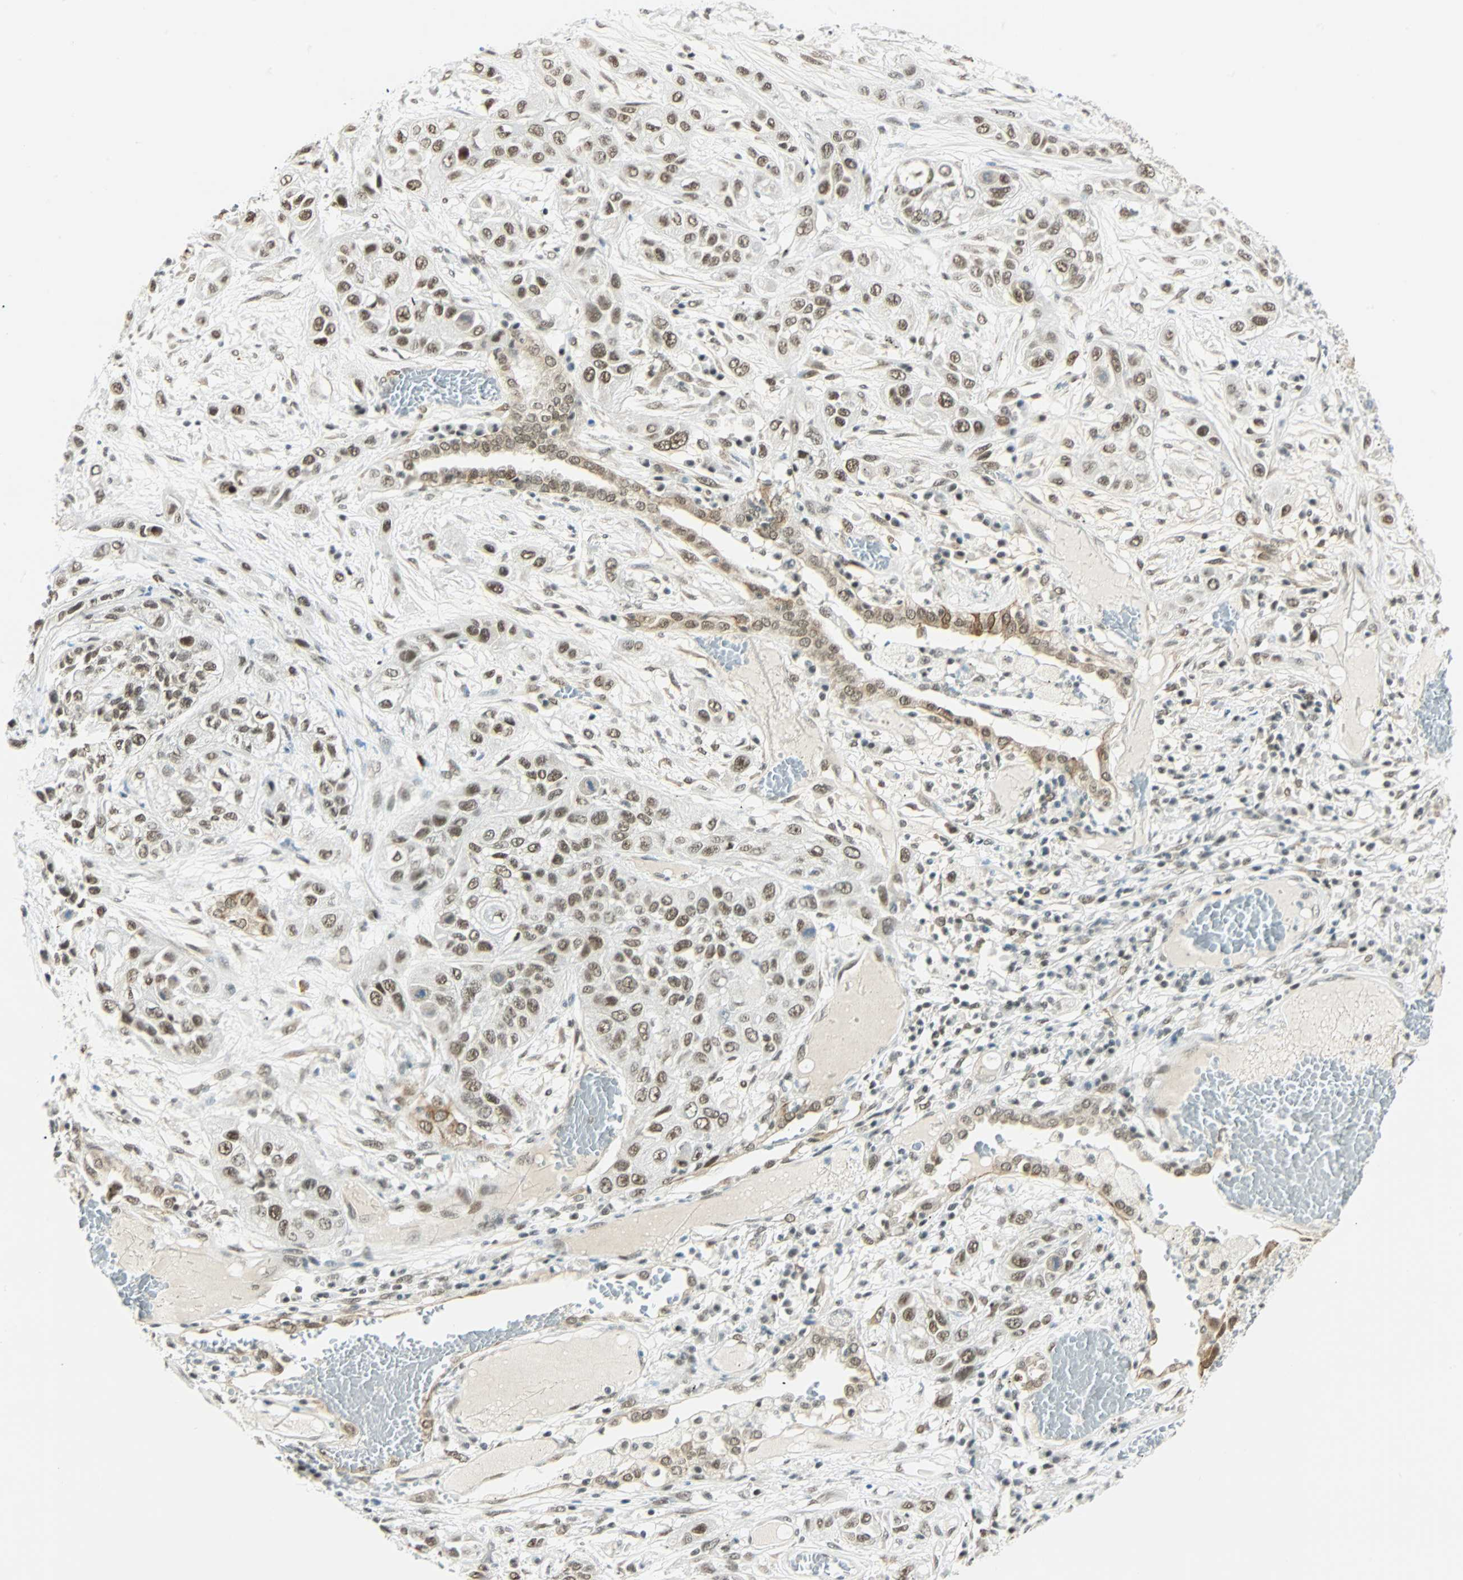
{"staining": {"intensity": "moderate", "quantity": ">75%", "location": "nuclear"}, "tissue": "lung cancer", "cell_type": "Tumor cells", "image_type": "cancer", "snomed": [{"axis": "morphology", "description": "Squamous cell carcinoma, NOS"}, {"axis": "topography", "description": "Lung"}], "caption": "DAB immunohistochemical staining of lung squamous cell carcinoma exhibits moderate nuclear protein expression in approximately >75% of tumor cells.", "gene": "NELFE", "patient": {"sex": "male", "age": 71}}